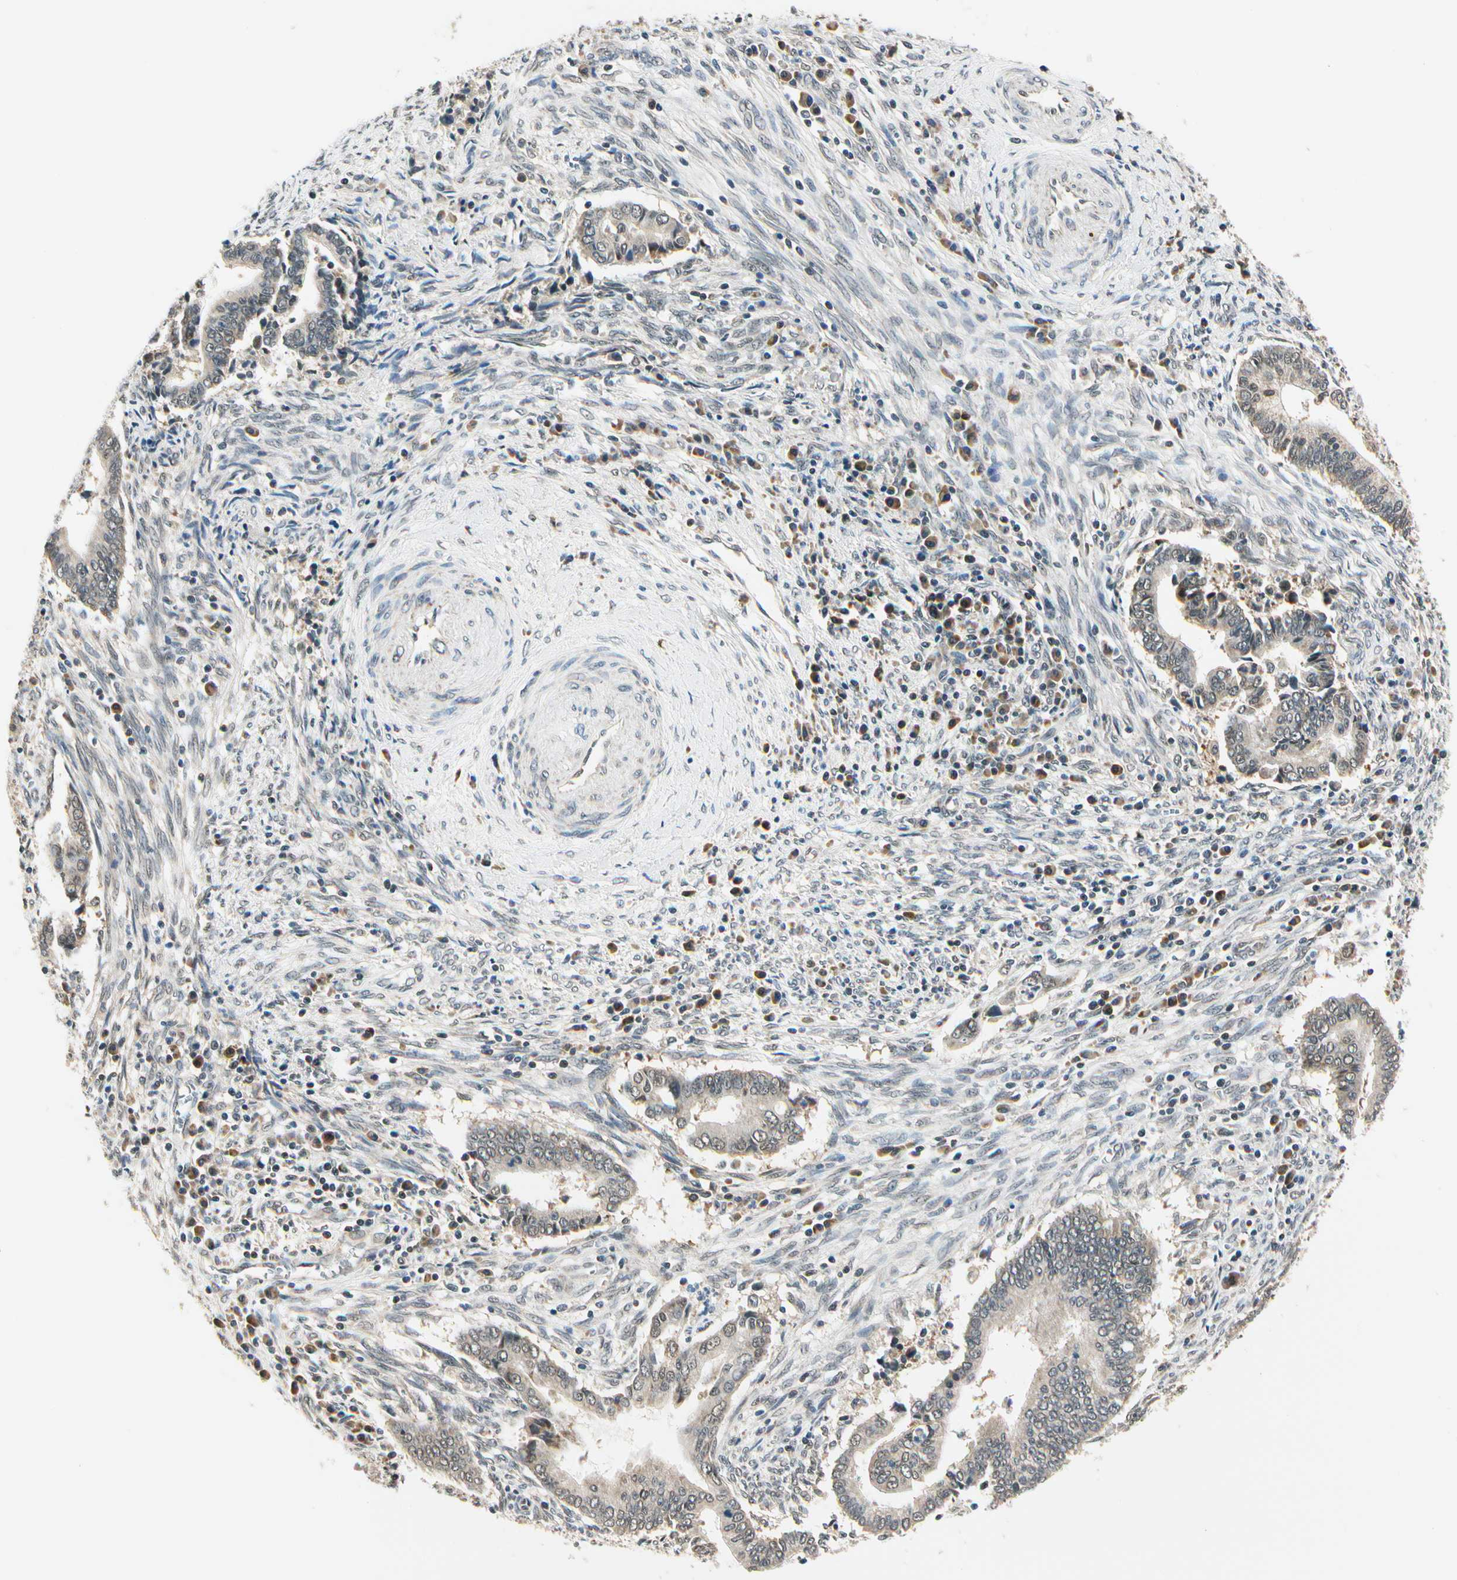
{"staining": {"intensity": "weak", "quantity": ">75%", "location": "cytoplasmic/membranous"}, "tissue": "cervical cancer", "cell_type": "Tumor cells", "image_type": "cancer", "snomed": [{"axis": "morphology", "description": "Adenocarcinoma, NOS"}, {"axis": "topography", "description": "Cervix"}], "caption": "Cervical cancer (adenocarcinoma) tissue demonstrates weak cytoplasmic/membranous expression in approximately >75% of tumor cells, visualized by immunohistochemistry. (DAB IHC, brown staining for protein, blue staining for nuclei).", "gene": "PDK2", "patient": {"sex": "female", "age": 44}}